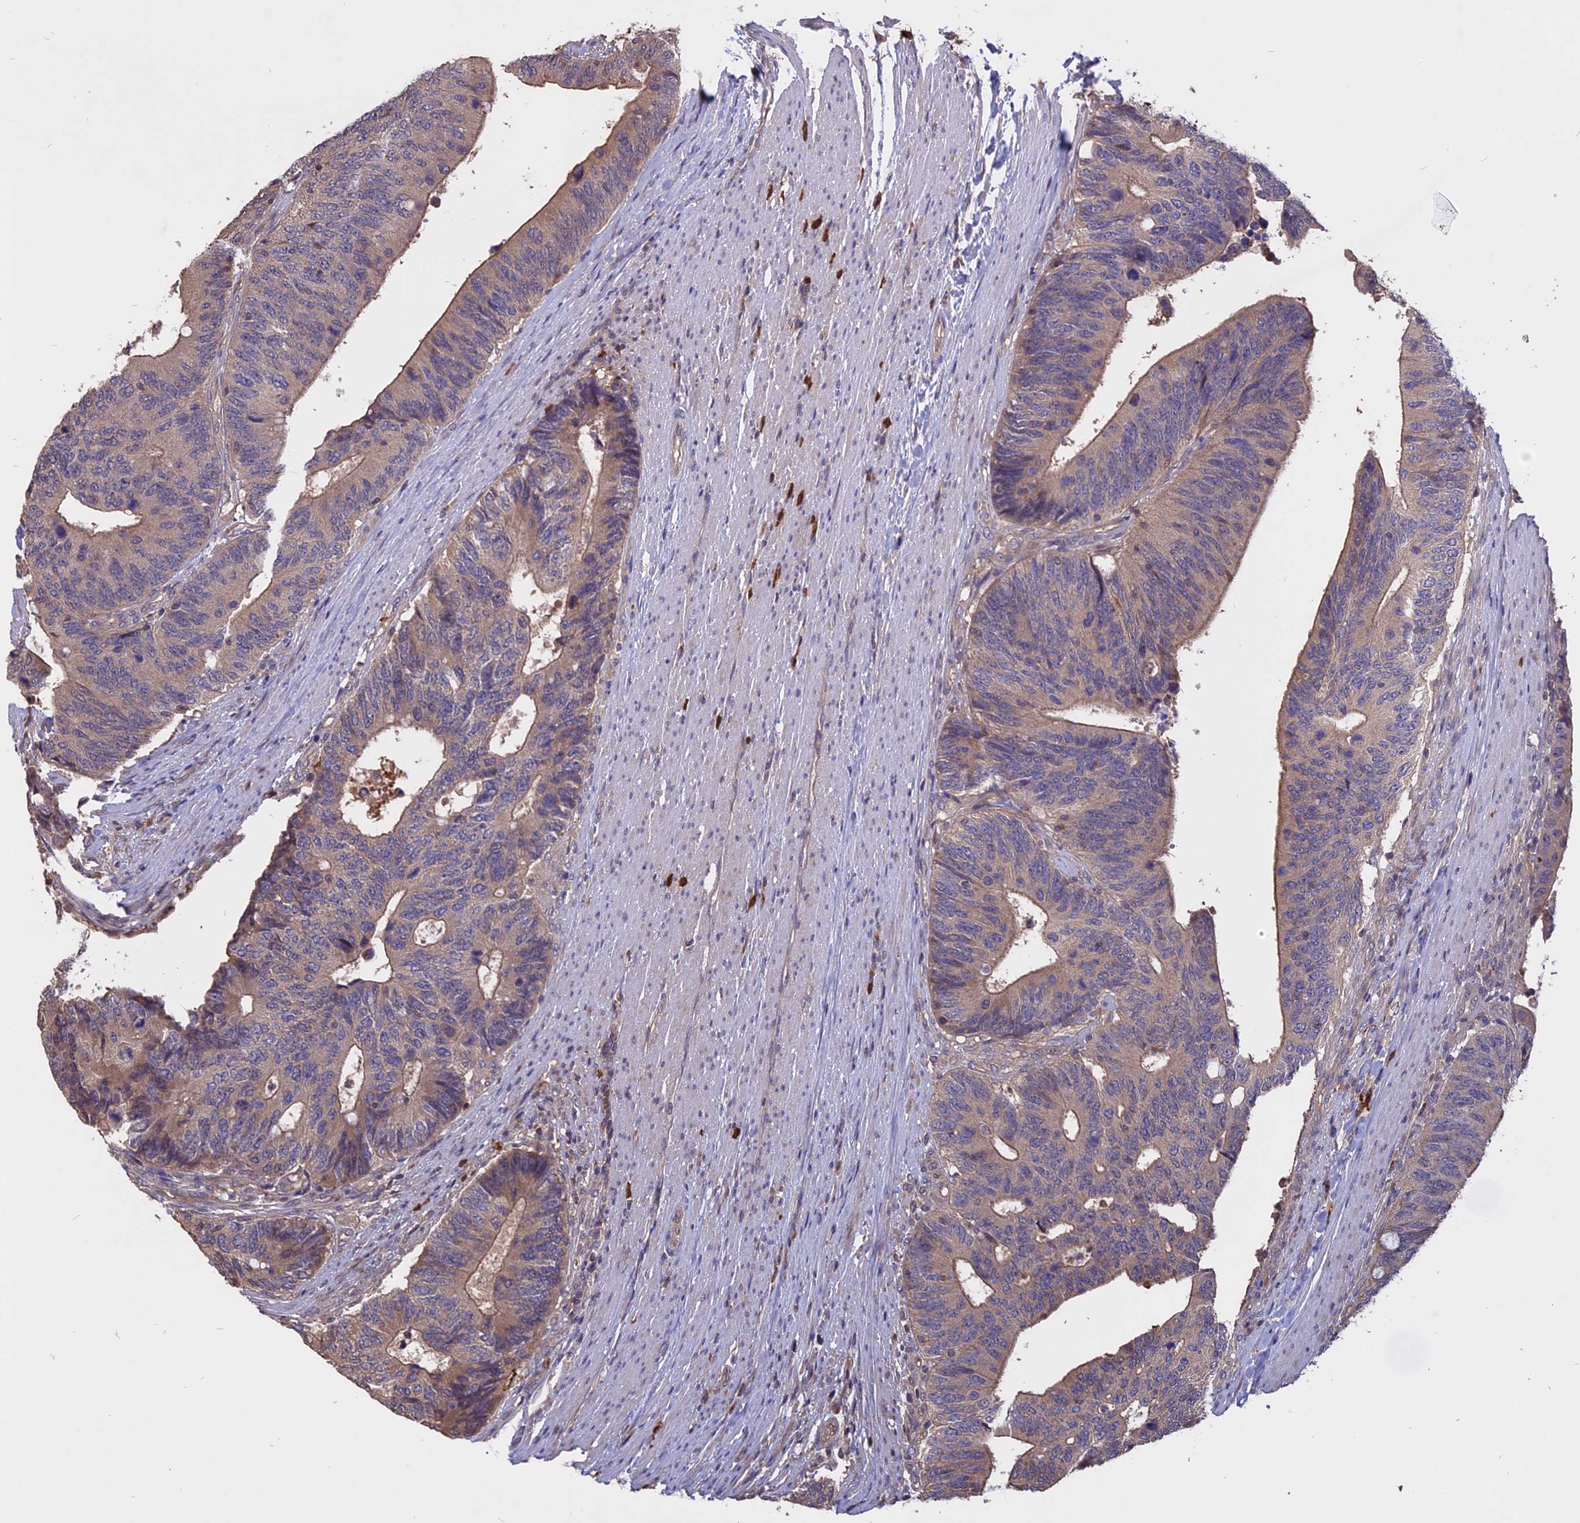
{"staining": {"intensity": "weak", "quantity": "25%-75%", "location": "cytoplasmic/membranous"}, "tissue": "colorectal cancer", "cell_type": "Tumor cells", "image_type": "cancer", "snomed": [{"axis": "morphology", "description": "Adenocarcinoma, NOS"}, {"axis": "topography", "description": "Colon"}], "caption": "Immunohistochemical staining of human colorectal cancer (adenocarcinoma) exhibits weak cytoplasmic/membranous protein positivity in about 25%-75% of tumor cells.", "gene": "CARMIL2", "patient": {"sex": "male", "age": 87}}